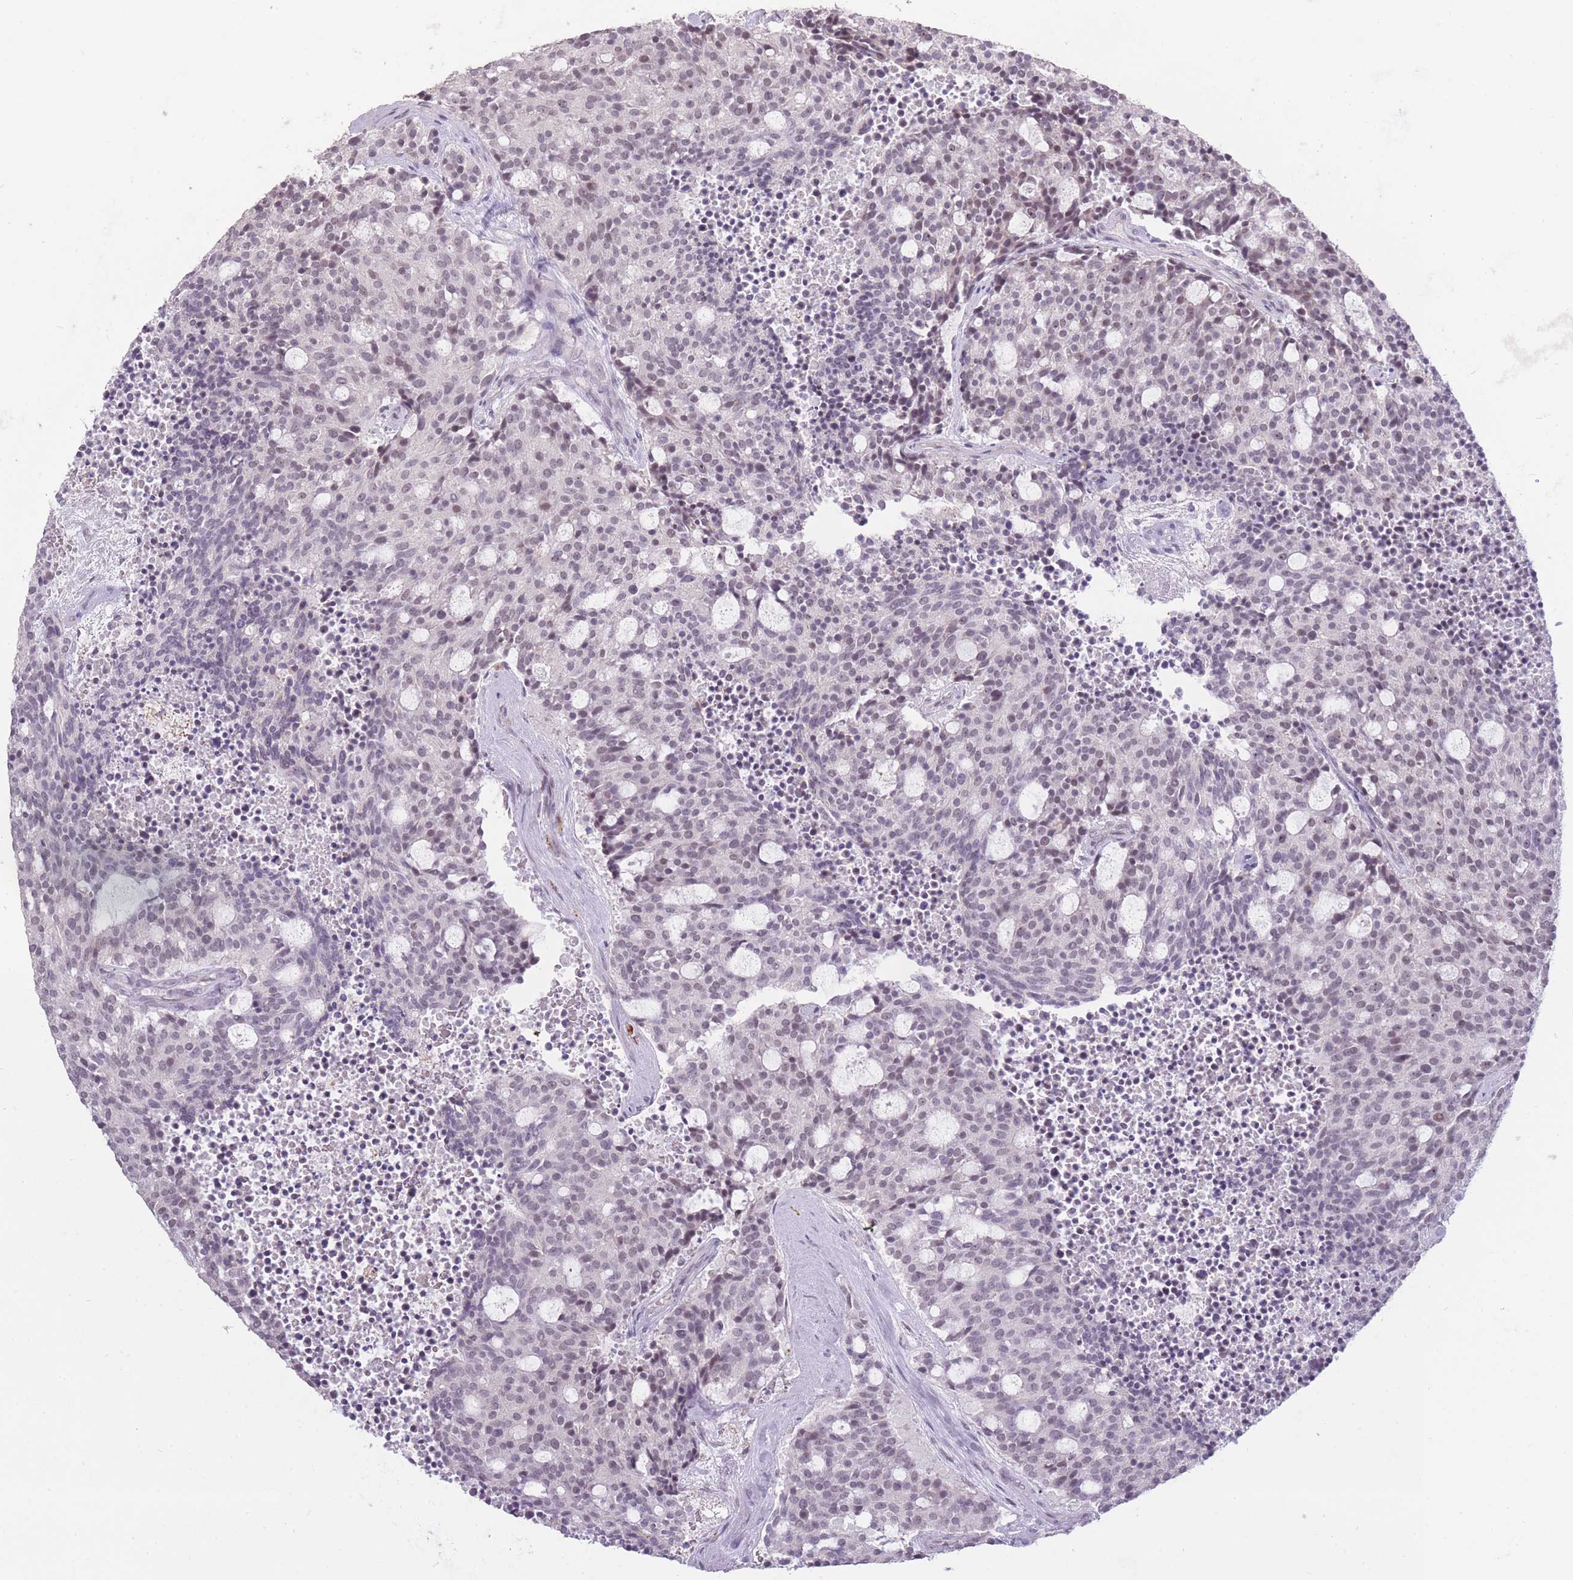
{"staining": {"intensity": "weak", "quantity": "<25%", "location": "nuclear"}, "tissue": "carcinoid", "cell_type": "Tumor cells", "image_type": "cancer", "snomed": [{"axis": "morphology", "description": "Carcinoid, malignant, NOS"}, {"axis": "topography", "description": "Pancreas"}], "caption": "There is no significant positivity in tumor cells of carcinoid.", "gene": "HNRNPUL1", "patient": {"sex": "female", "age": 54}}